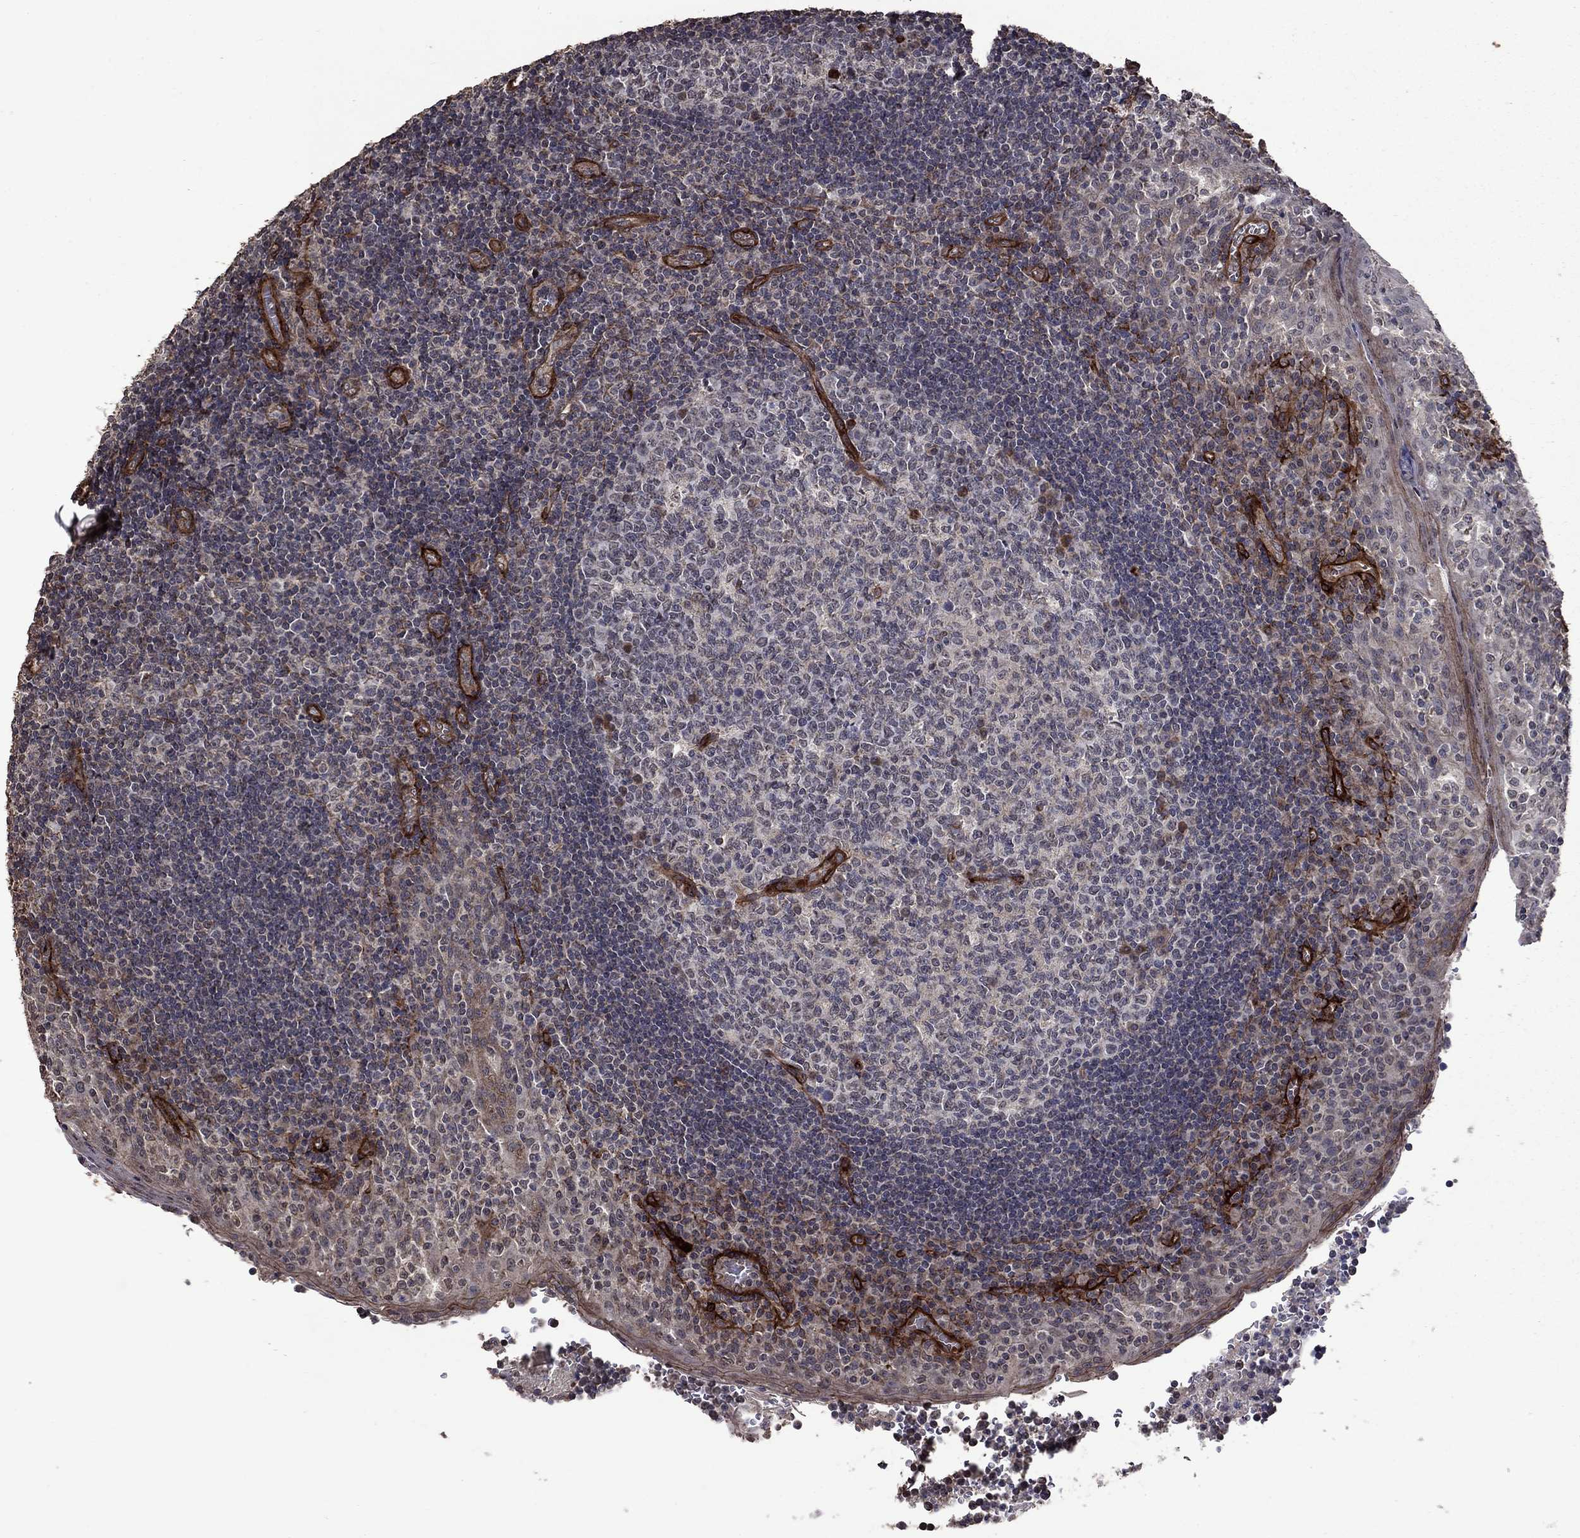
{"staining": {"intensity": "negative", "quantity": "none", "location": "none"}, "tissue": "tonsil", "cell_type": "Germinal center cells", "image_type": "normal", "snomed": [{"axis": "morphology", "description": "Normal tissue, NOS"}, {"axis": "topography", "description": "Tonsil"}], "caption": "Immunohistochemical staining of normal human tonsil demonstrates no significant expression in germinal center cells. (DAB (3,3'-diaminobenzidine) IHC, high magnification).", "gene": "COL18A1", "patient": {"sex": "female", "age": 13}}